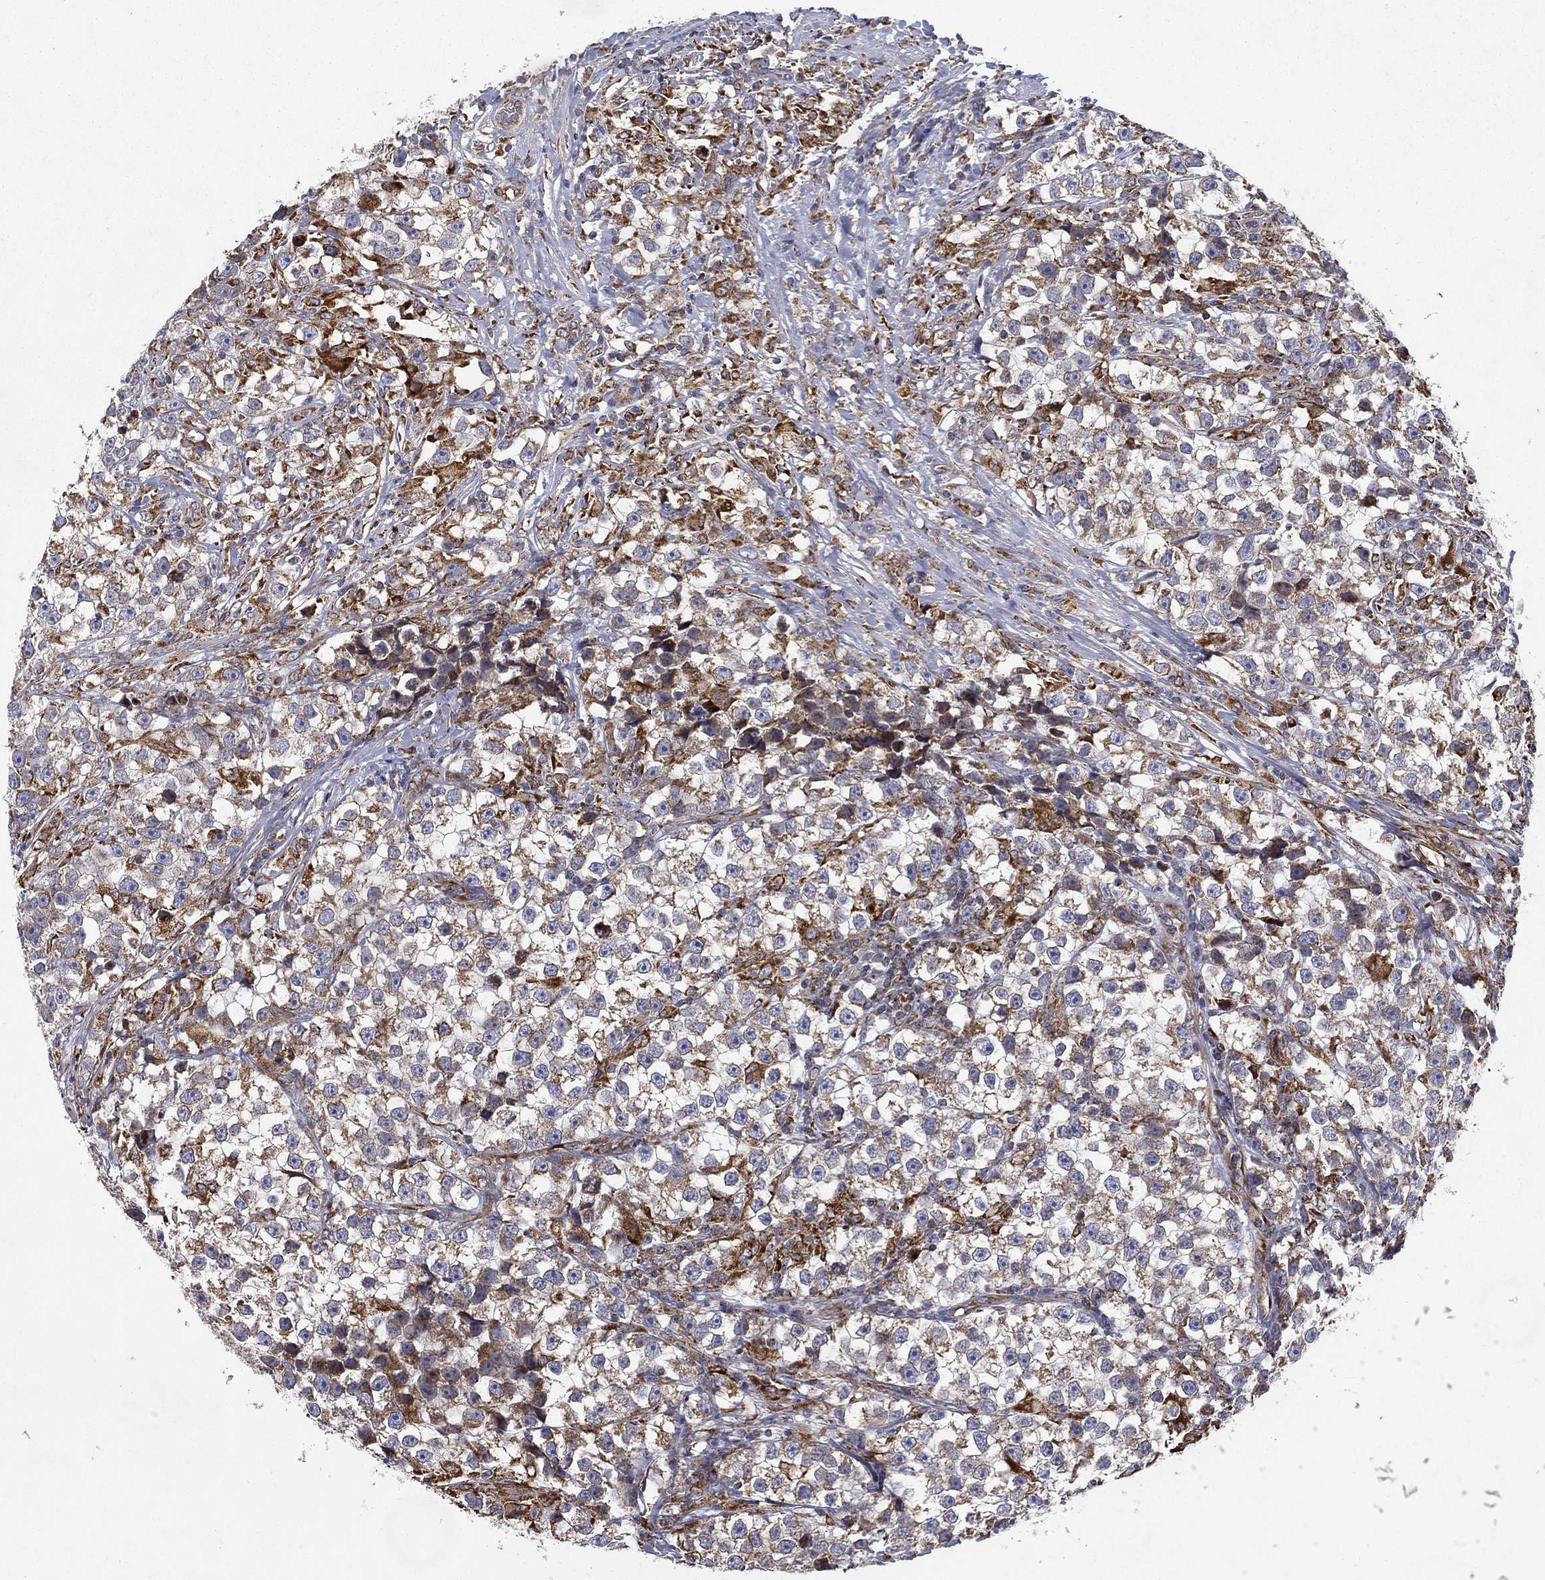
{"staining": {"intensity": "moderate", "quantity": "<25%", "location": "cytoplasmic/membranous"}, "tissue": "testis cancer", "cell_type": "Tumor cells", "image_type": "cancer", "snomed": [{"axis": "morphology", "description": "Seminoma, NOS"}, {"axis": "topography", "description": "Testis"}], "caption": "Moderate cytoplasmic/membranous protein positivity is seen in approximately <25% of tumor cells in seminoma (testis). Nuclei are stained in blue.", "gene": "MT-CYB", "patient": {"sex": "male", "age": 46}}